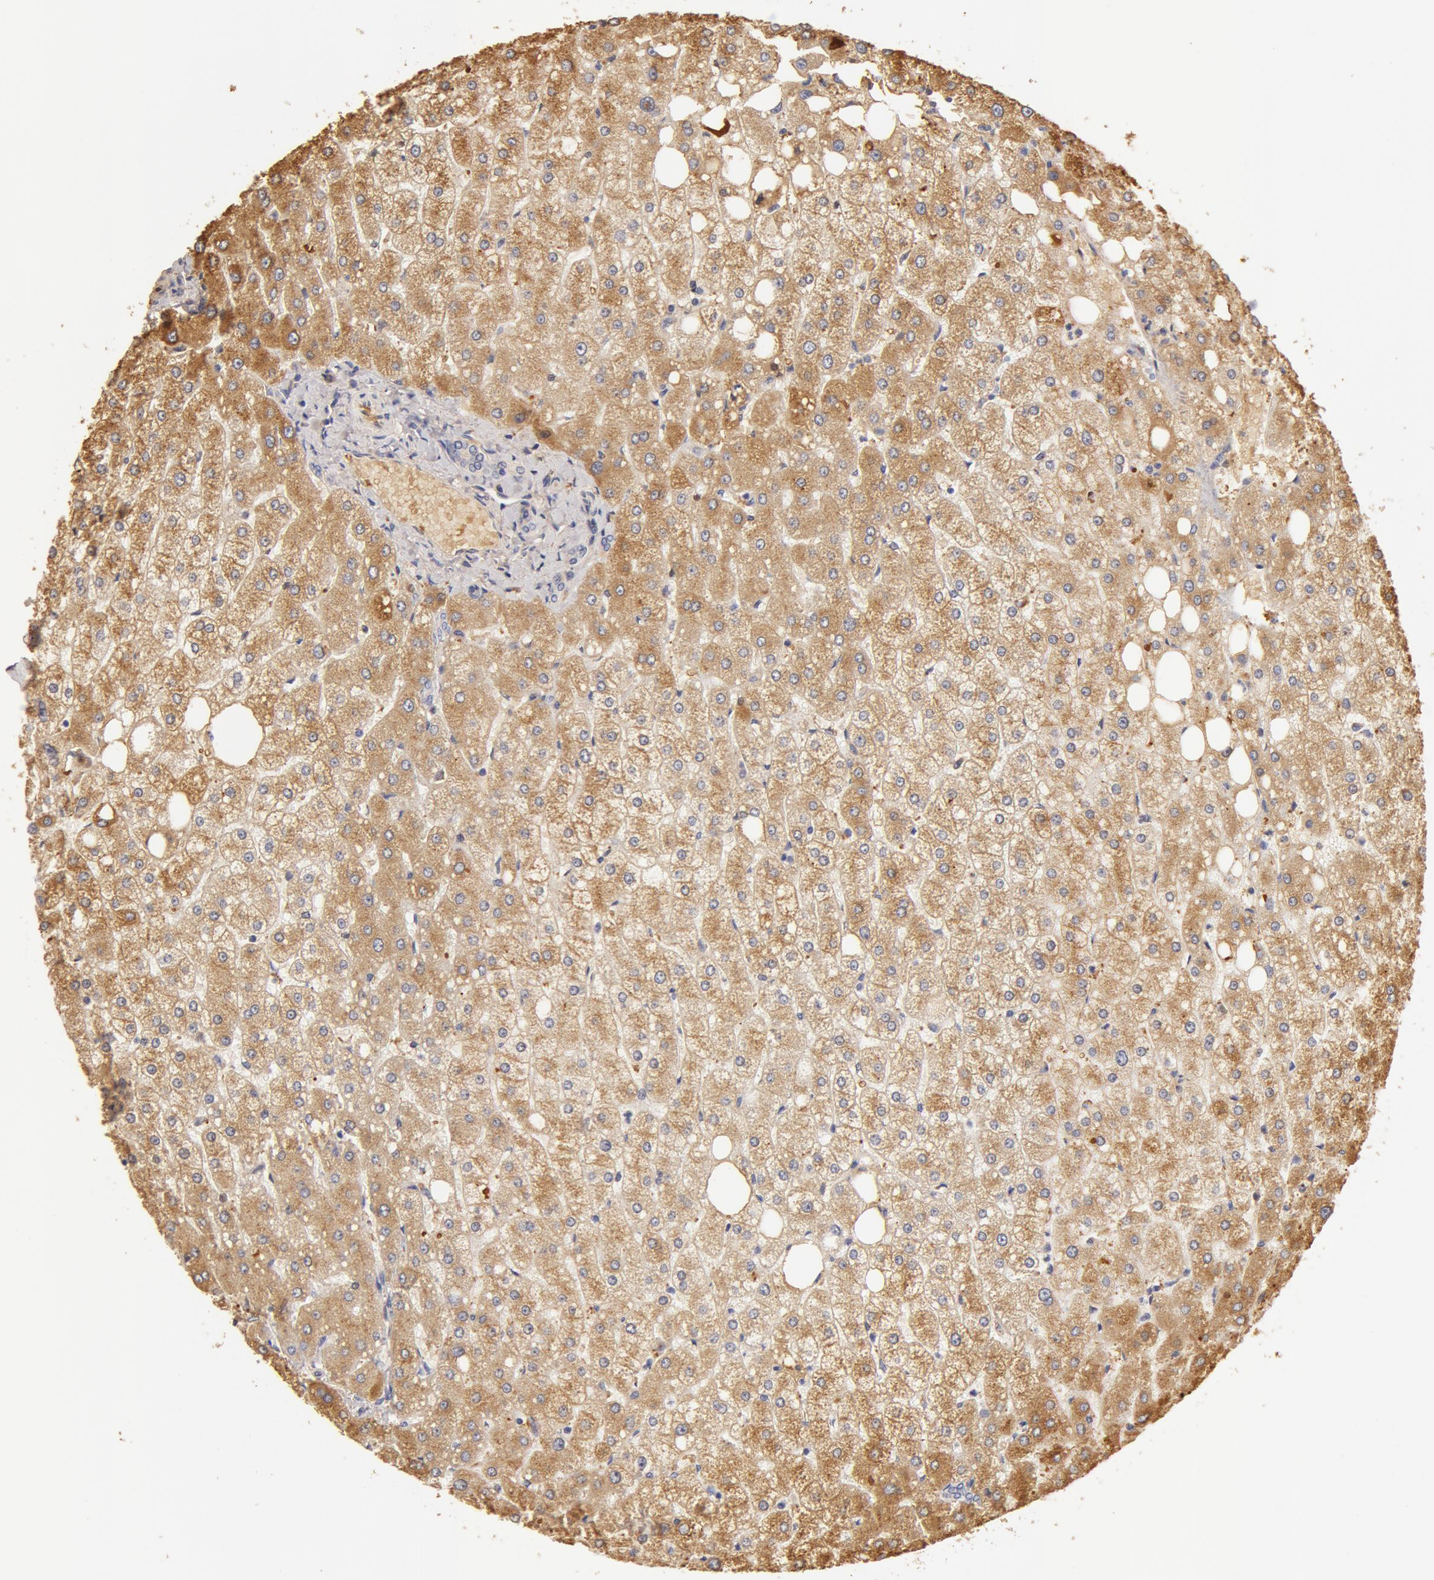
{"staining": {"intensity": "weak", "quantity": ">75%", "location": "cytoplasmic/membranous"}, "tissue": "liver", "cell_type": "Cholangiocytes", "image_type": "normal", "snomed": [{"axis": "morphology", "description": "Normal tissue, NOS"}, {"axis": "topography", "description": "Liver"}], "caption": "Weak cytoplasmic/membranous protein expression is identified in approximately >75% of cholangiocytes in liver. The staining was performed using DAB, with brown indicating positive protein expression. Nuclei are stained blue with hematoxylin.", "gene": "TF", "patient": {"sex": "male", "age": 35}}